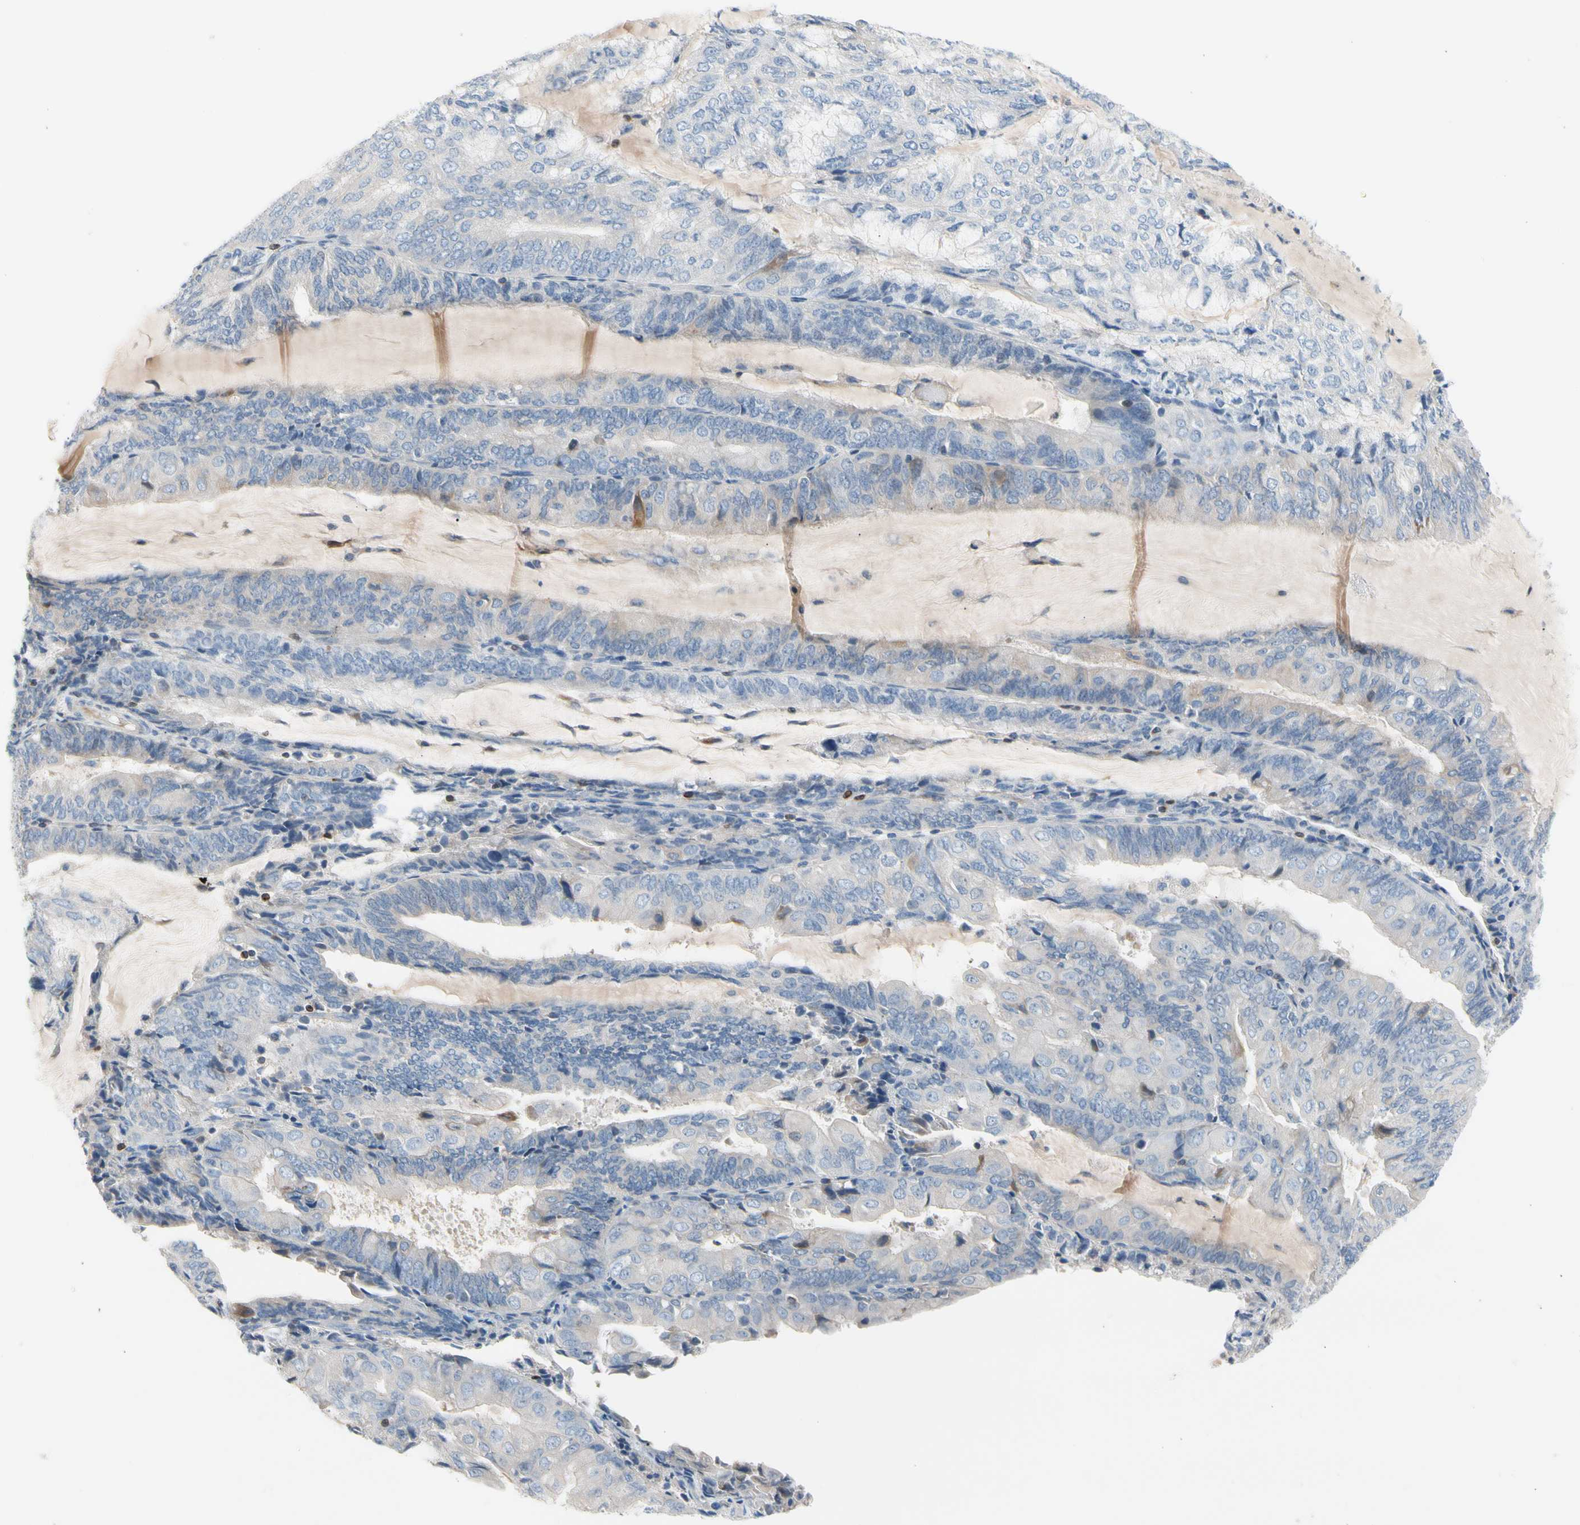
{"staining": {"intensity": "negative", "quantity": "none", "location": "none"}, "tissue": "endometrial cancer", "cell_type": "Tumor cells", "image_type": "cancer", "snomed": [{"axis": "morphology", "description": "Adenocarcinoma, NOS"}, {"axis": "topography", "description": "Endometrium"}], "caption": "Immunohistochemistry image of neoplastic tissue: endometrial cancer (adenocarcinoma) stained with DAB (3,3'-diaminobenzidine) demonstrates no significant protein staining in tumor cells.", "gene": "MAP3K3", "patient": {"sex": "female", "age": 81}}